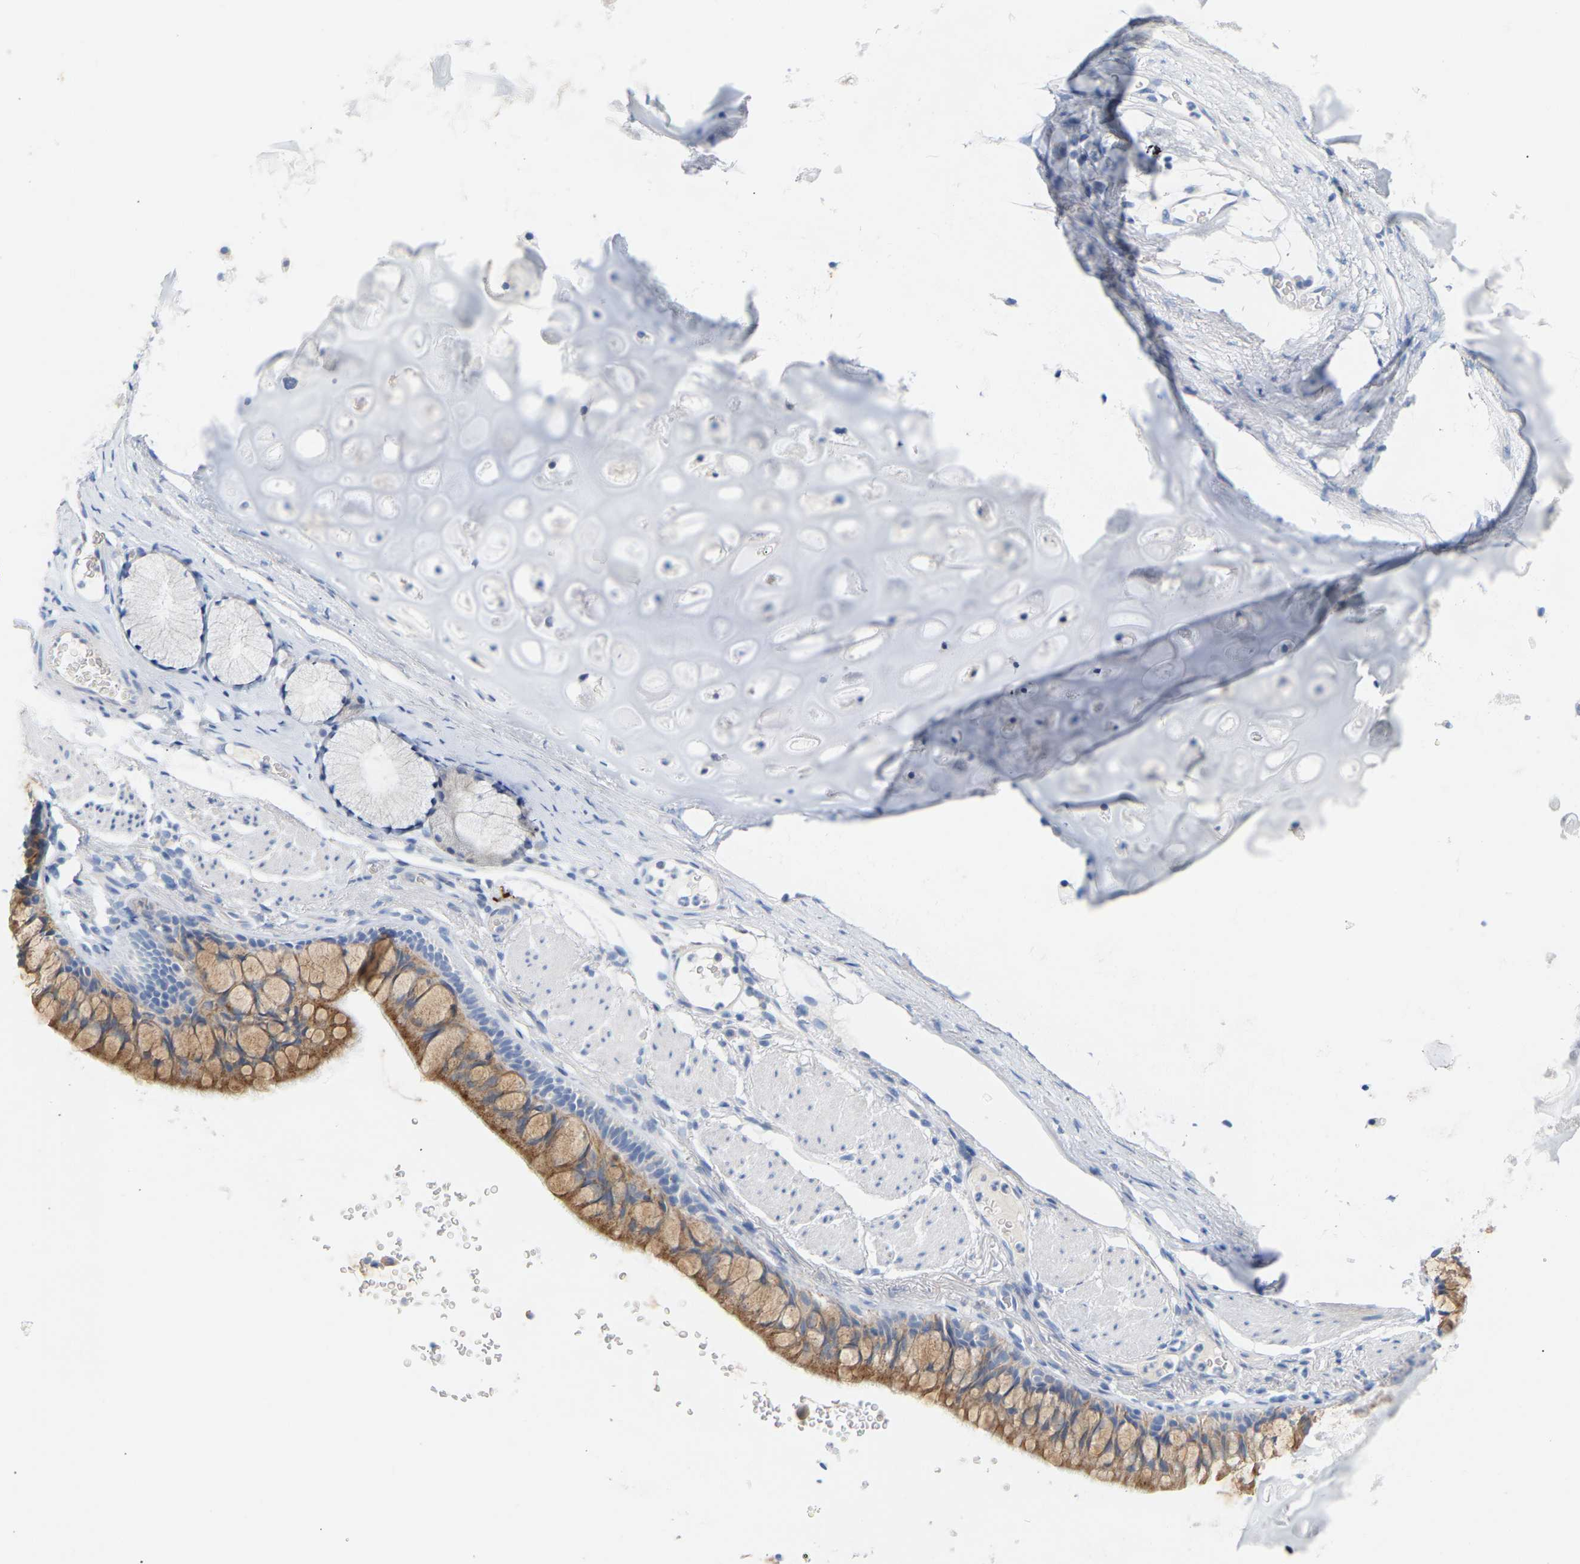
{"staining": {"intensity": "moderate", "quantity": ">75%", "location": "cytoplasmic/membranous"}, "tissue": "bronchus", "cell_type": "Respiratory epithelial cells", "image_type": "normal", "snomed": [{"axis": "morphology", "description": "Normal tissue, NOS"}, {"axis": "topography", "description": "Cartilage tissue"}, {"axis": "topography", "description": "Bronchus"}], "caption": "Protein staining by IHC exhibits moderate cytoplasmic/membranous staining in approximately >75% of respiratory epithelial cells in unremarkable bronchus.", "gene": "PEX1", "patient": {"sex": "female", "age": 53}}